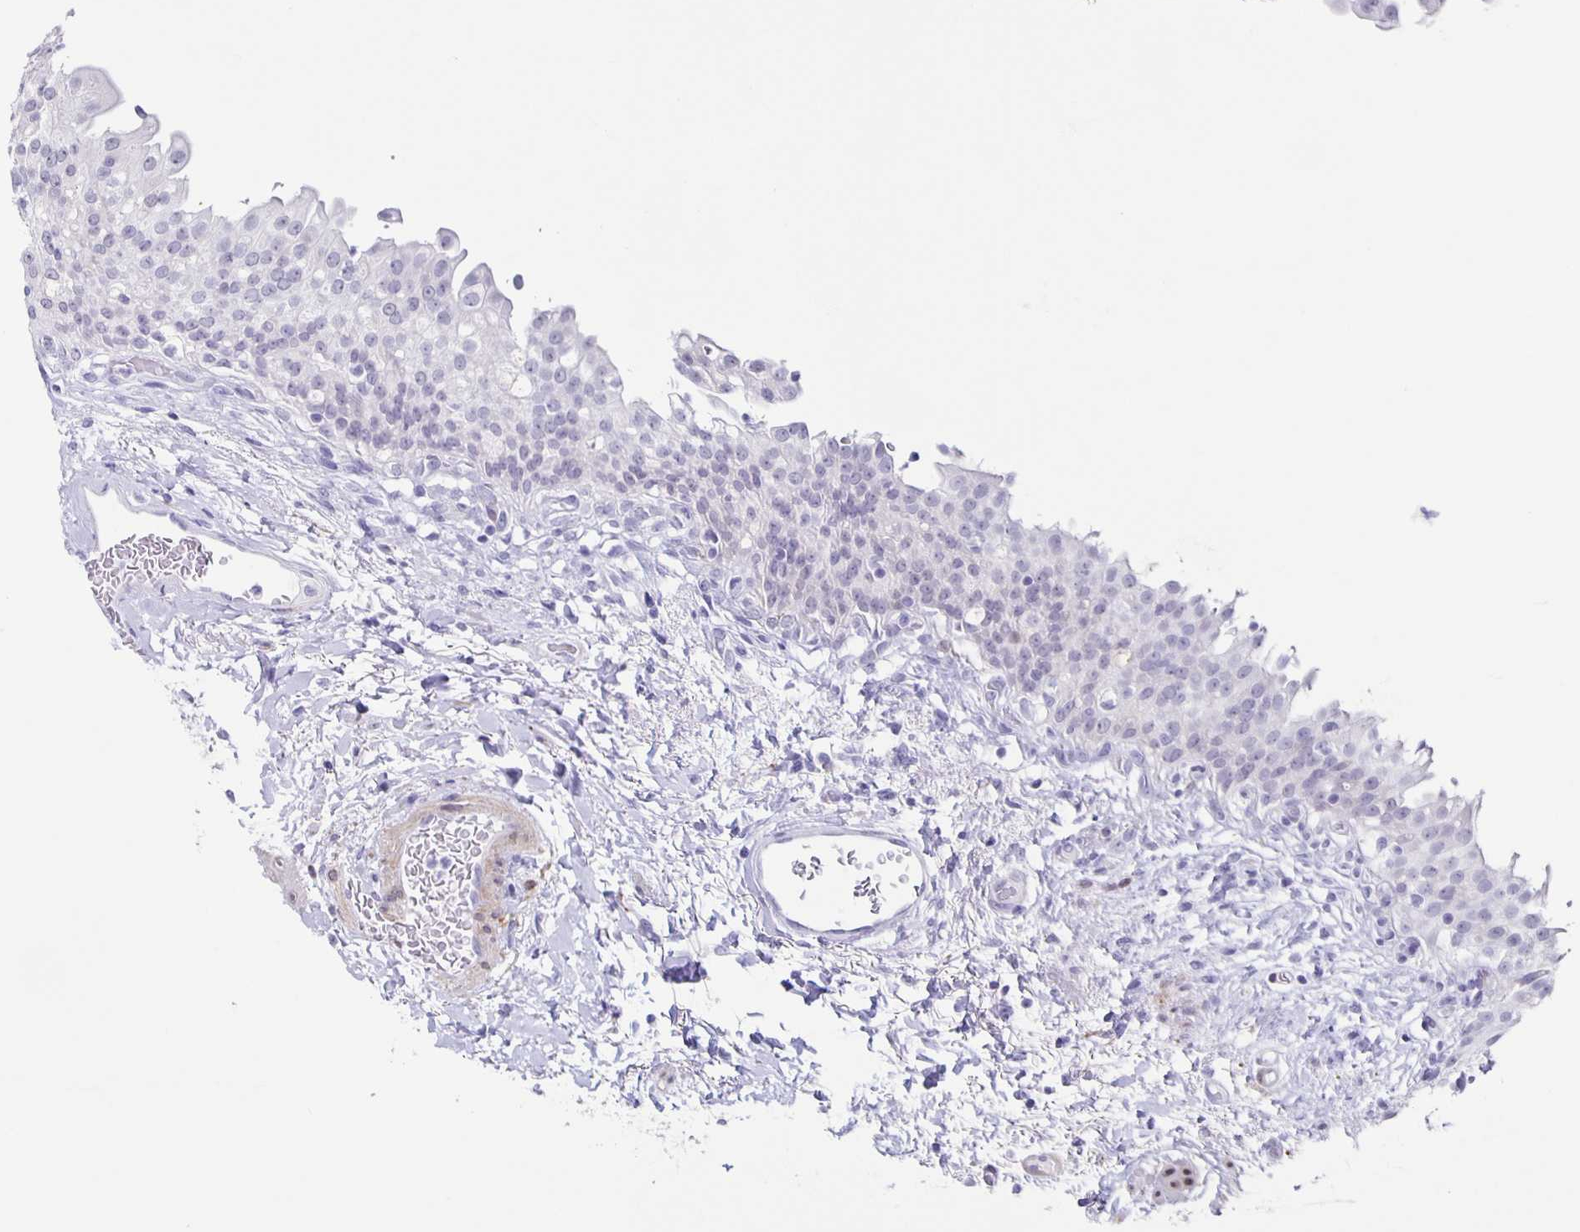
{"staining": {"intensity": "negative", "quantity": "none", "location": "none"}, "tissue": "urinary bladder", "cell_type": "Urothelial cells", "image_type": "normal", "snomed": [{"axis": "morphology", "description": "Normal tissue, NOS"}, {"axis": "topography", "description": "Urinary bladder"}, {"axis": "topography", "description": "Peripheral nerve tissue"}], "caption": "An immunohistochemistry (IHC) image of benign urinary bladder is shown. There is no staining in urothelial cells of urinary bladder. (DAB IHC with hematoxylin counter stain).", "gene": "TPPP", "patient": {"sex": "female", "age": 60}}